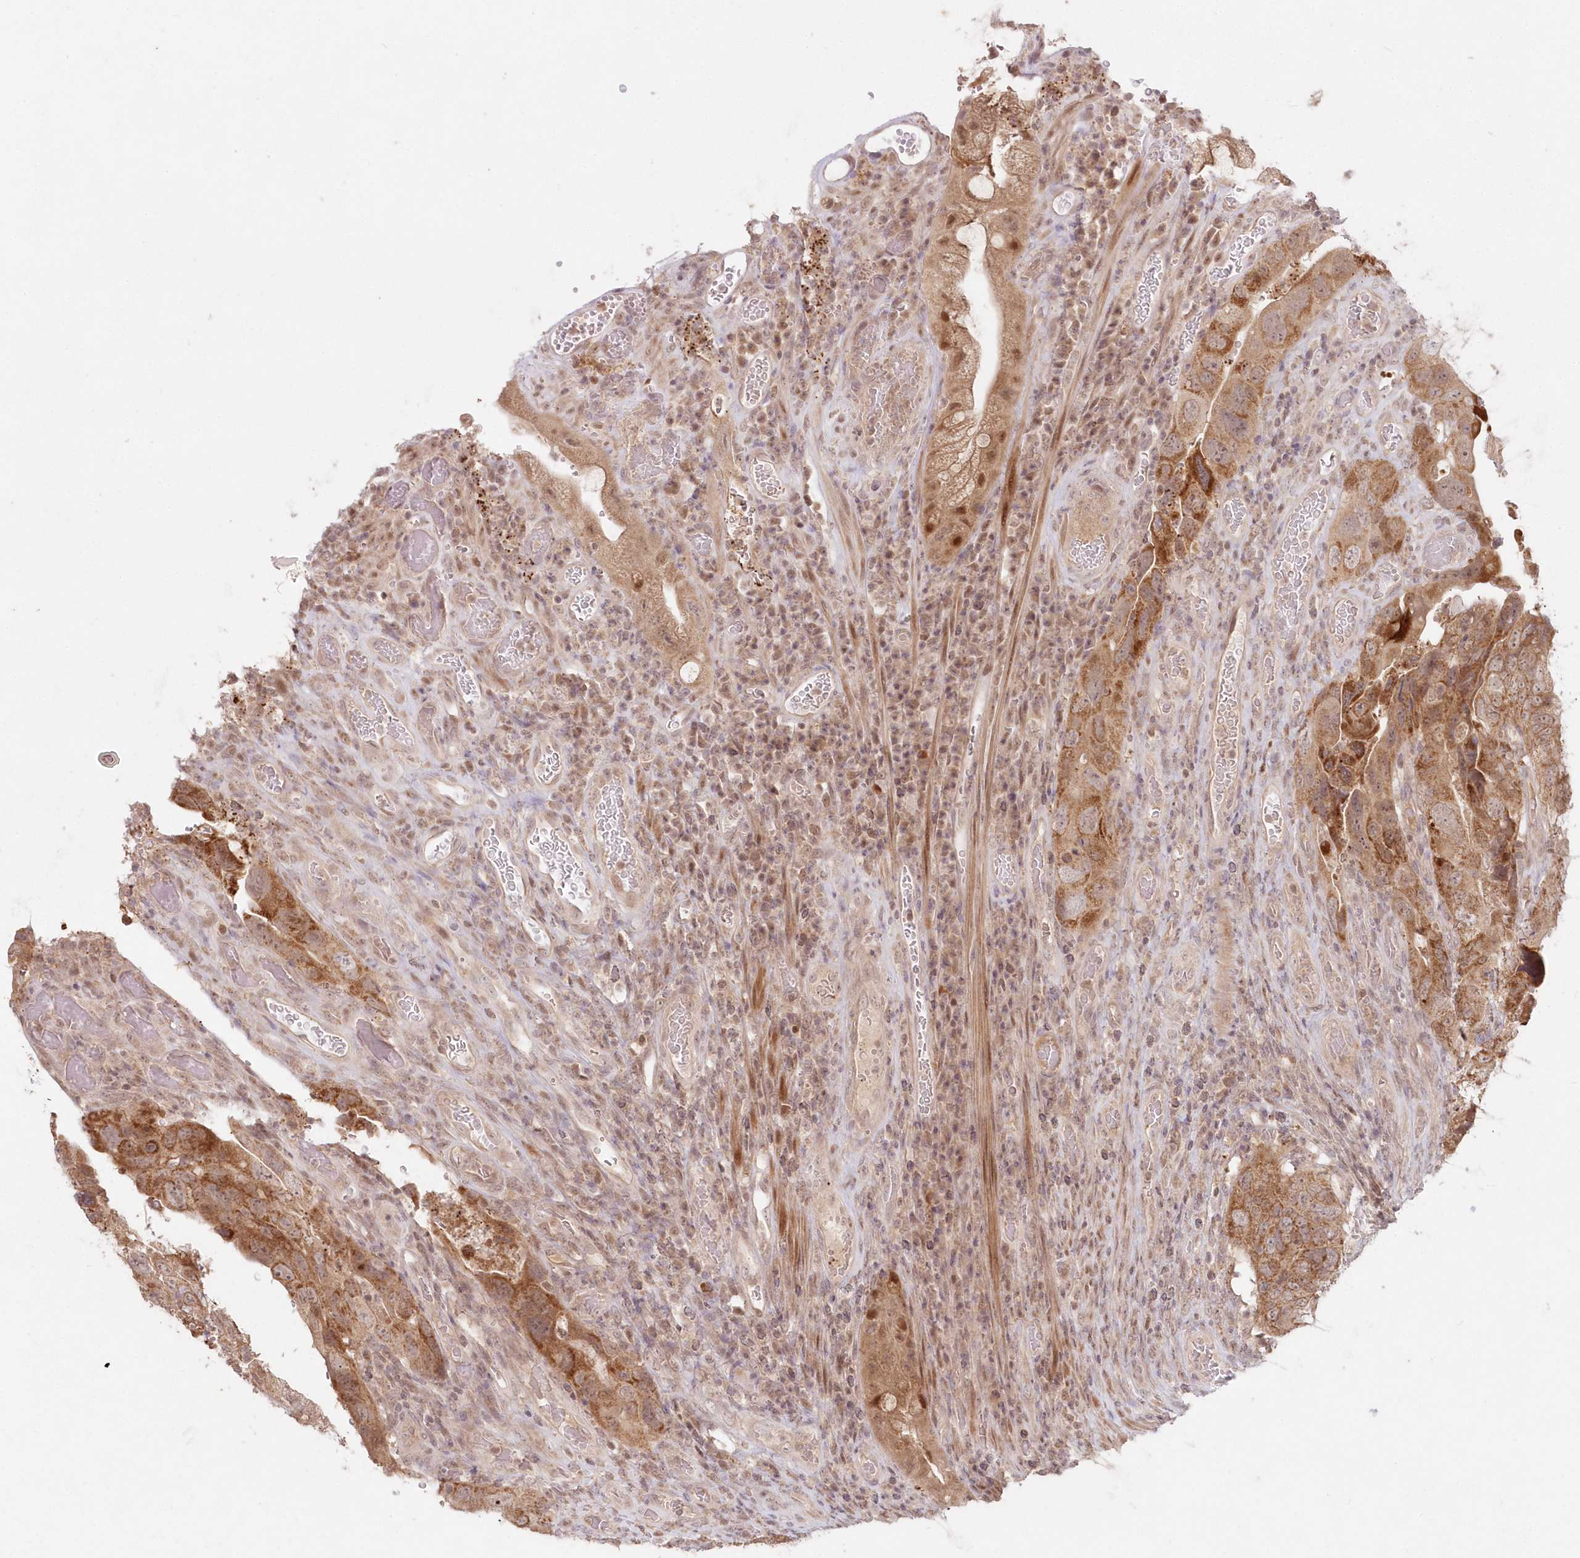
{"staining": {"intensity": "moderate", "quantity": ">75%", "location": "cytoplasmic/membranous,nuclear"}, "tissue": "colorectal cancer", "cell_type": "Tumor cells", "image_type": "cancer", "snomed": [{"axis": "morphology", "description": "Adenocarcinoma, NOS"}, {"axis": "topography", "description": "Rectum"}], "caption": "Tumor cells display medium levels of moderate cytoplasmic/membranous and nuclear positivity in about >75% of cells in colorectal cancer. The staining was performed using DAB (3,3'-diaminobenzidine) to visualize the protein expression in brown, while the nuclei were stained in blue with hematoxylin (Magnification: 20x).", "gene": "ASCC1", "patient": {"sex": "male", "age": 63}}